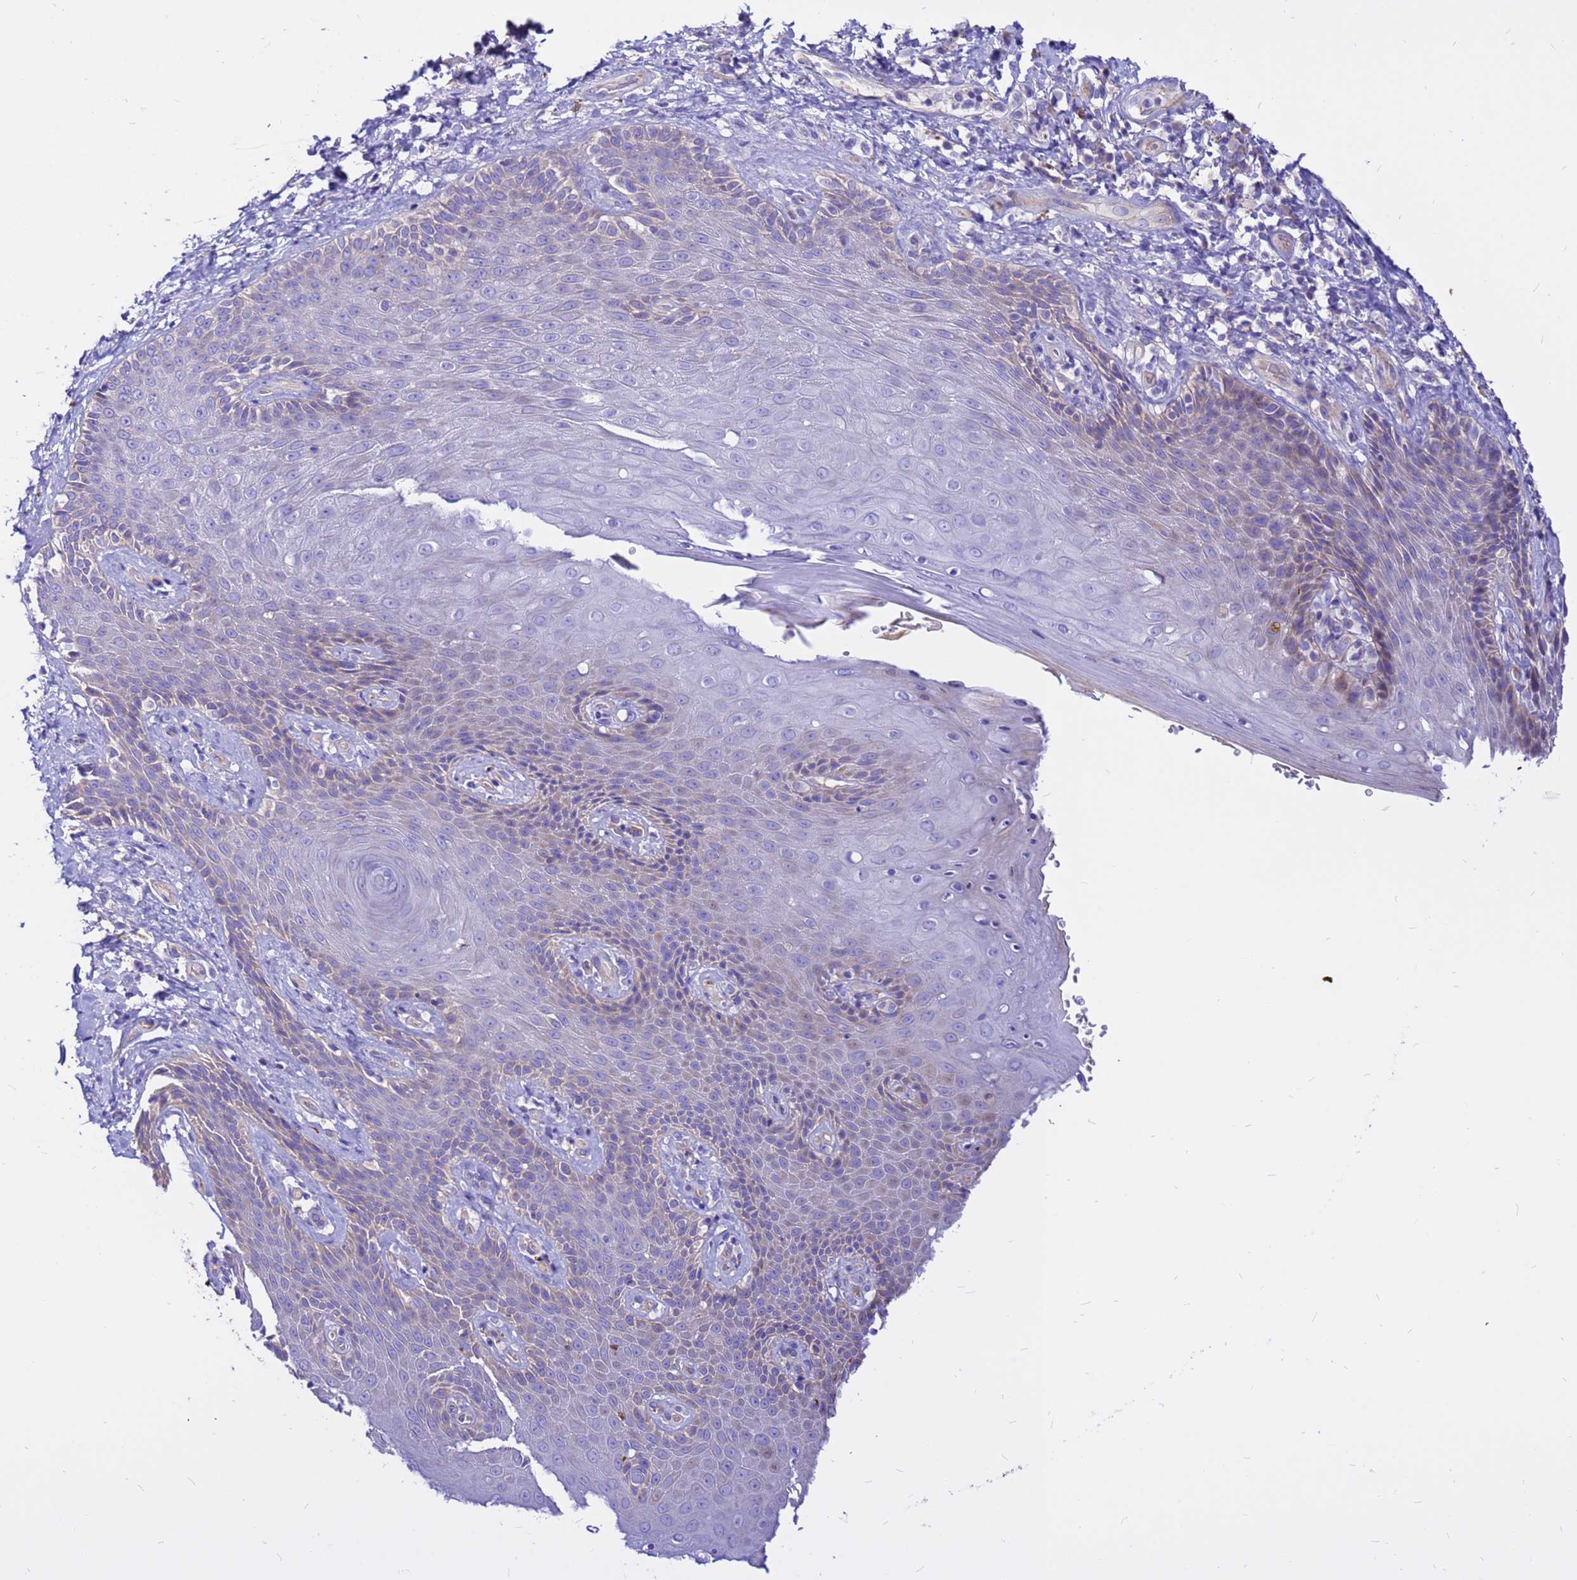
{"staining": {"intensity": "moderate", "quantity": "<25%", "location": "cytoplasmic/membranous"}, "tissue": "skin", "cell_type": "Epidermal cells", "image_type": "normal", "snomed": [{"axis": "morphology", "description": "Normal tissue, NOS"}, {"axis": "topography", "description": "Anal"}], "caption": "Immunohistochemistry image of benign skin stained for a protein (brown), which reveals low levels of moderate cytoplasmic/membranous expression in about <25% of epidermal cells.", "gene": "CRHBP", "patient": {"sex": "female", "age": 89}}